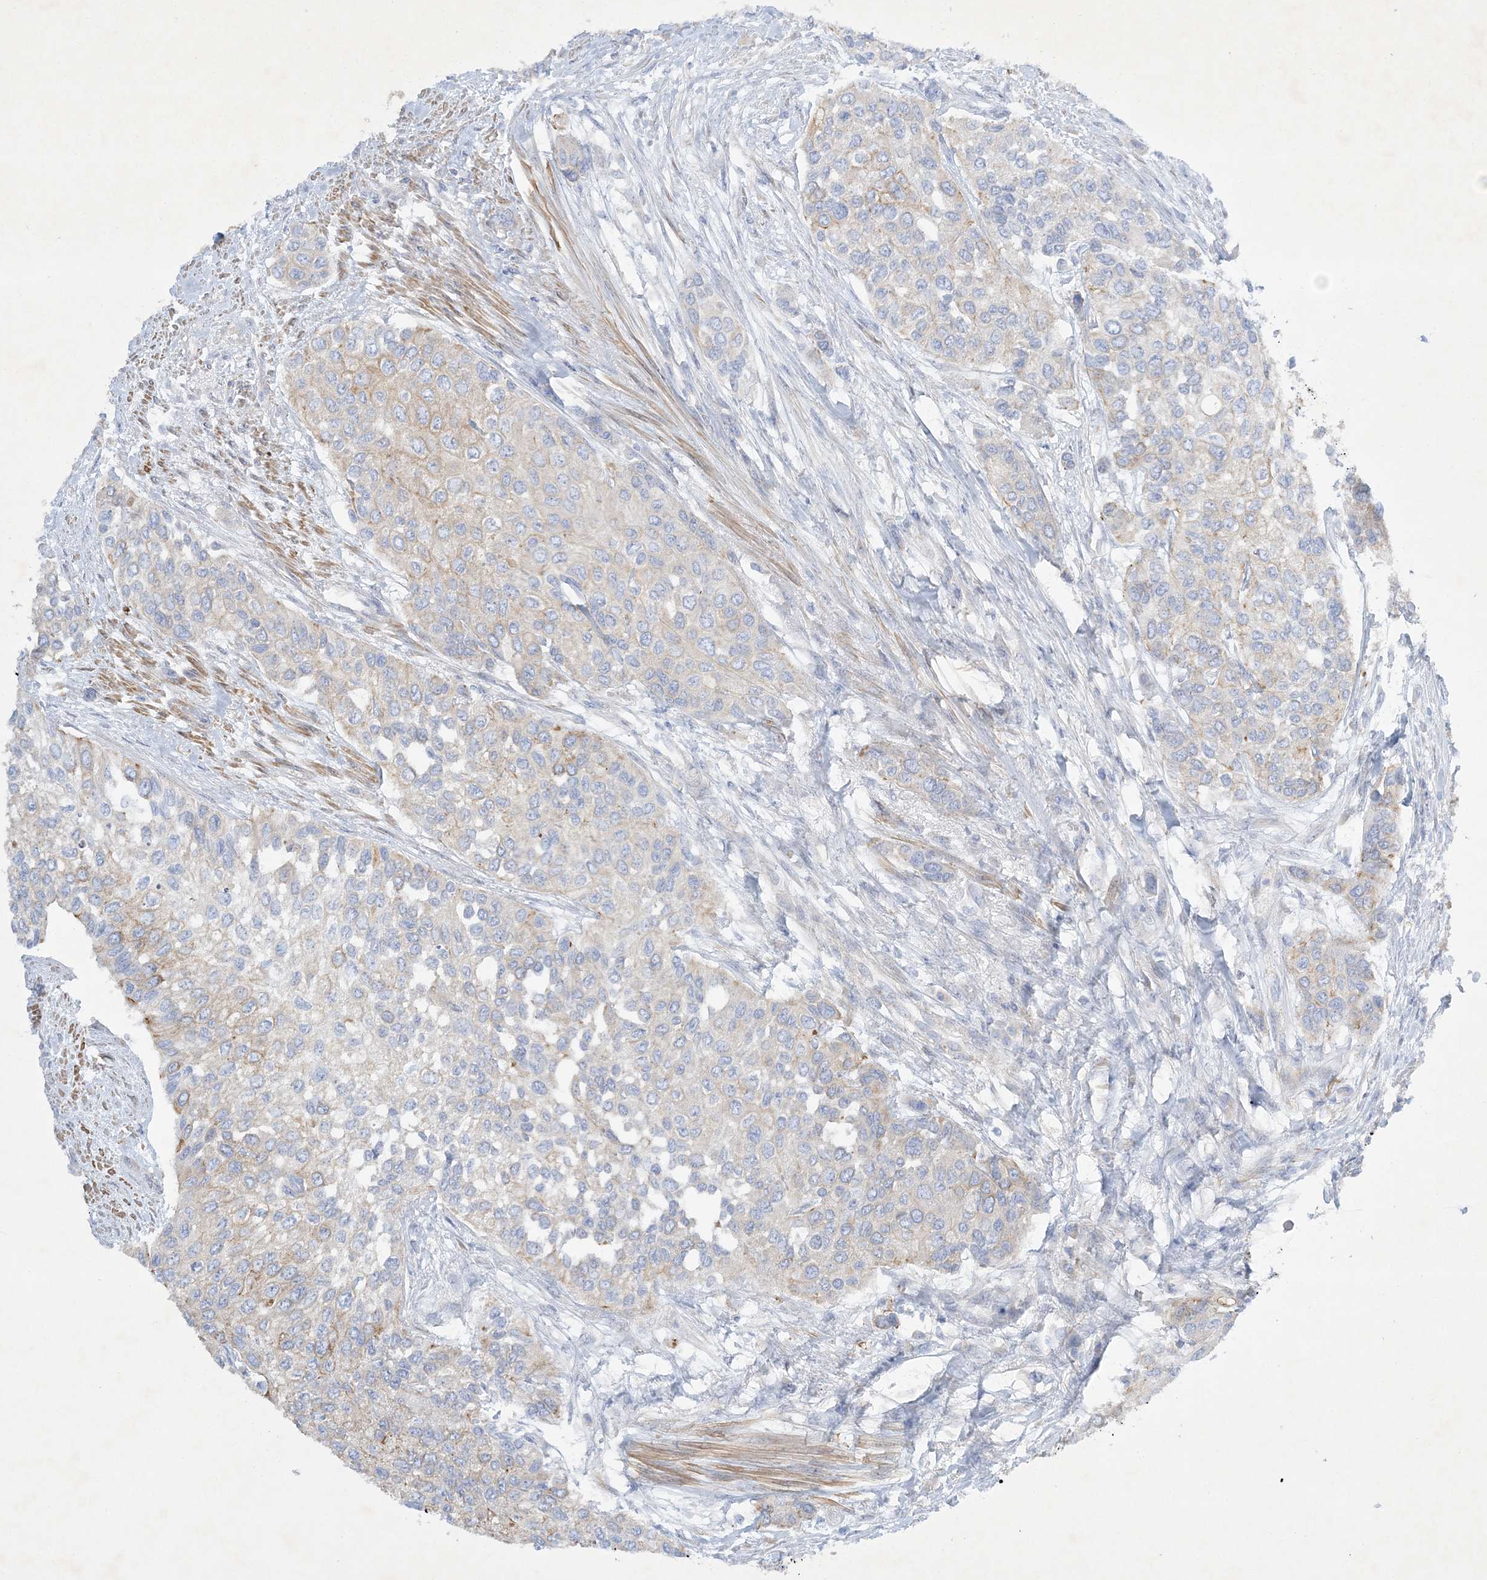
{"staining": {"intensity": "moderate", "quantity": "<25%", "location": "cytoplasmic/membranous"}, "tissue": "urothelial cancer", "cell_type": "Tumor cells", "image_type": "cancer", "snomed": [{"axis": "morphology", "description": "Normal tissue, NOS"}, {"axis": "morphology", "description": "Urothelial carcinoma, High grade"}, {"axis": "topography", "description": "Vascular tissue"}, {"axis": "topography", "description": "Urinary bladder"}], "caption": "Immunohistochemistry (IHC) micrograph of urothelial carcinoma (high-grade) stained for a protein (brown), which exhibits low levels of moderate cytoplasmic/membranous staining in approximately <25% of tumor cells.", "gene": "FARSB", "patient": {"sex": "female", "age": 56}}